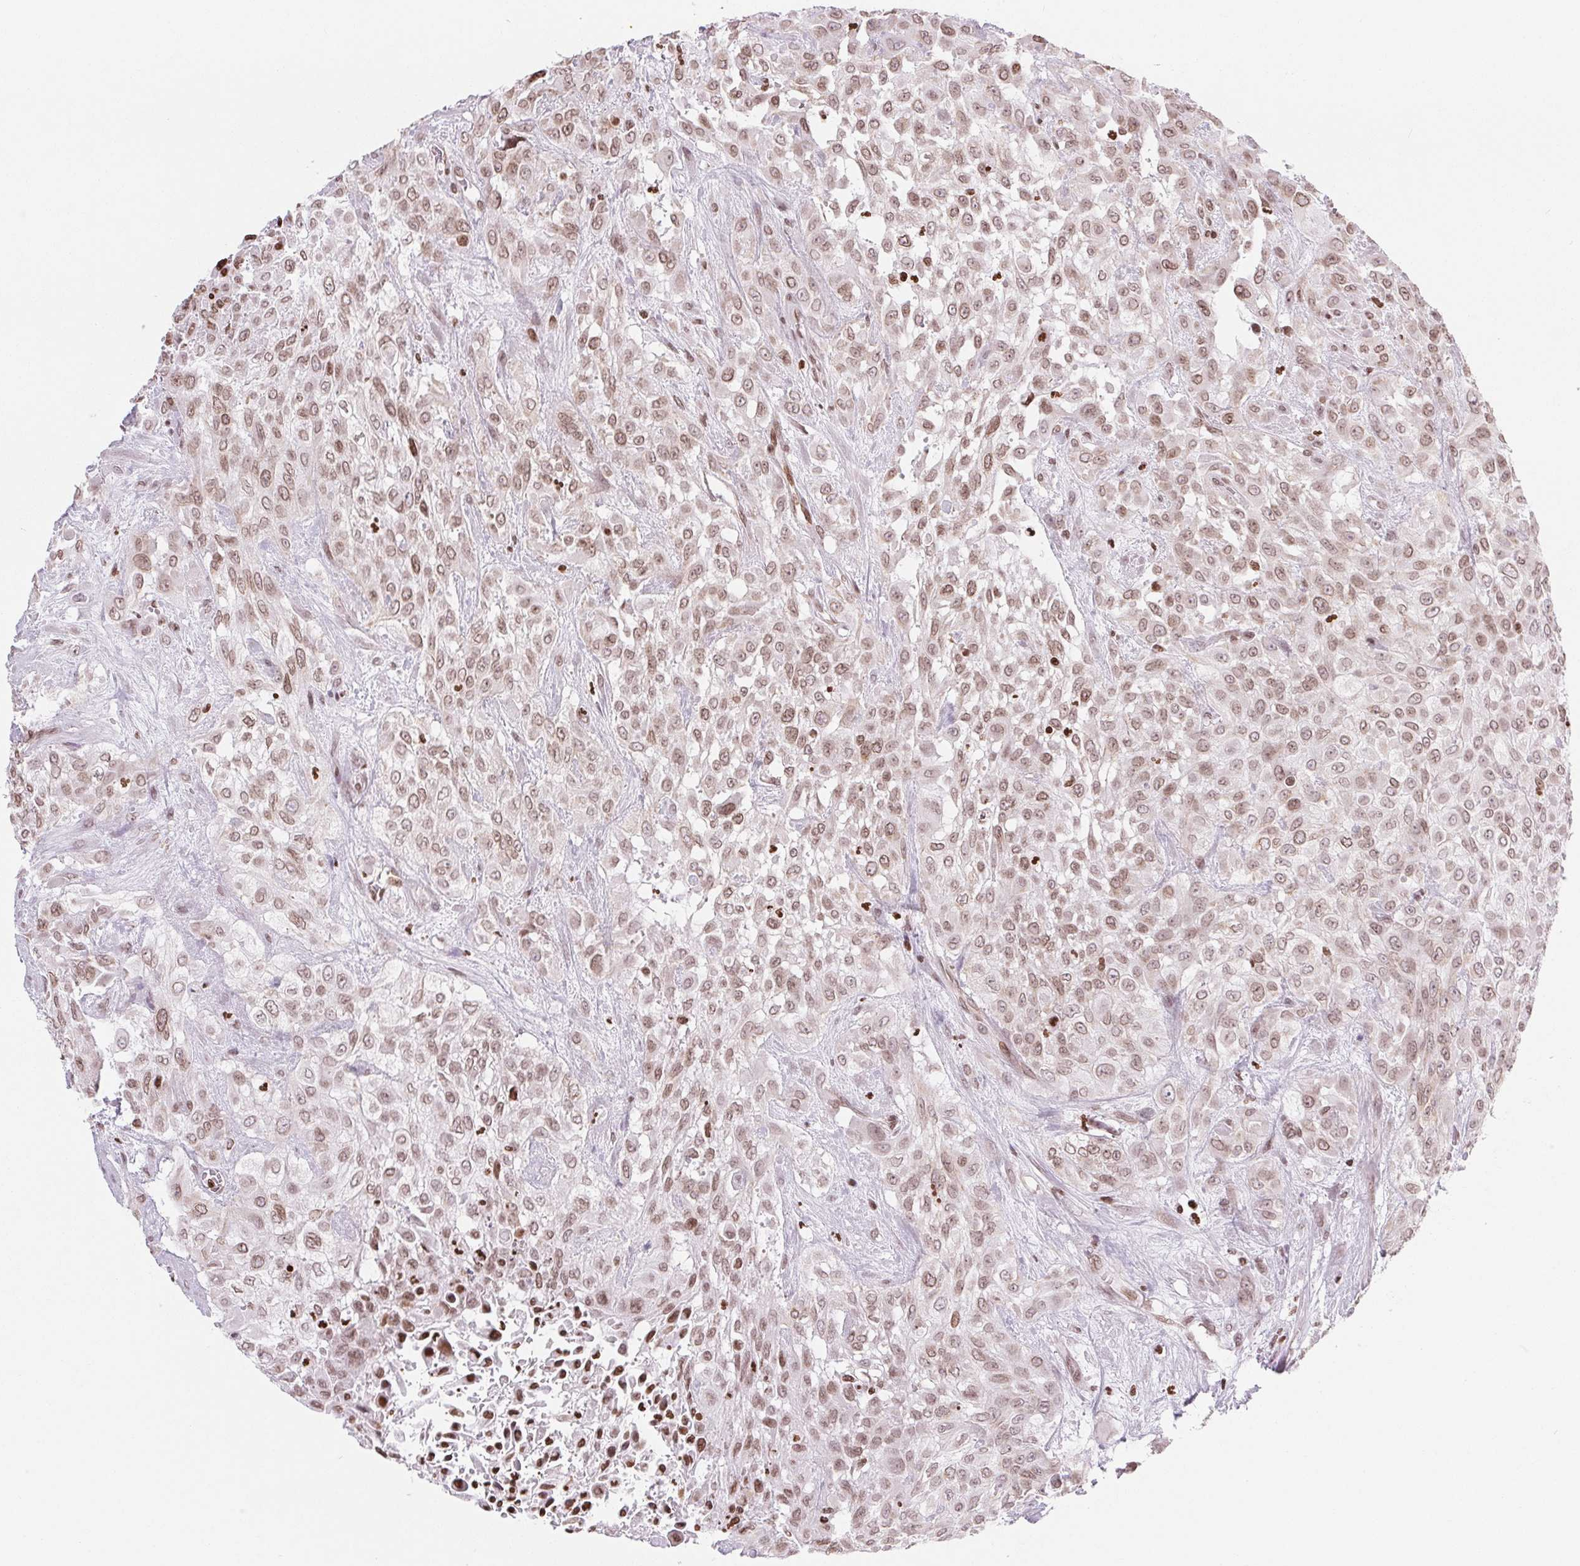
{"staining": {"intensity": "moderate", "quantity": ">75%", "location": "cytoplasmic/membranous,nuclear"}, "tissue": "urothelial cancer", "cell_type": "Tumor cells", "image_type": "cancer", "snomed": [{"axis": "morphology", "description": "Urothelial carcinoma, High grade"}, {"axis": "topography", "description": "Urinary bladder"}], "caption": "Urothelial carcinoma (high-grade) stained with IHC demonstrates moderate cytoplasmic/membranous and nuclear positivity in approximately >75% of tumor cells.", "gene": "SMIM12", "patient": {"sex": "male", "age": 57}}